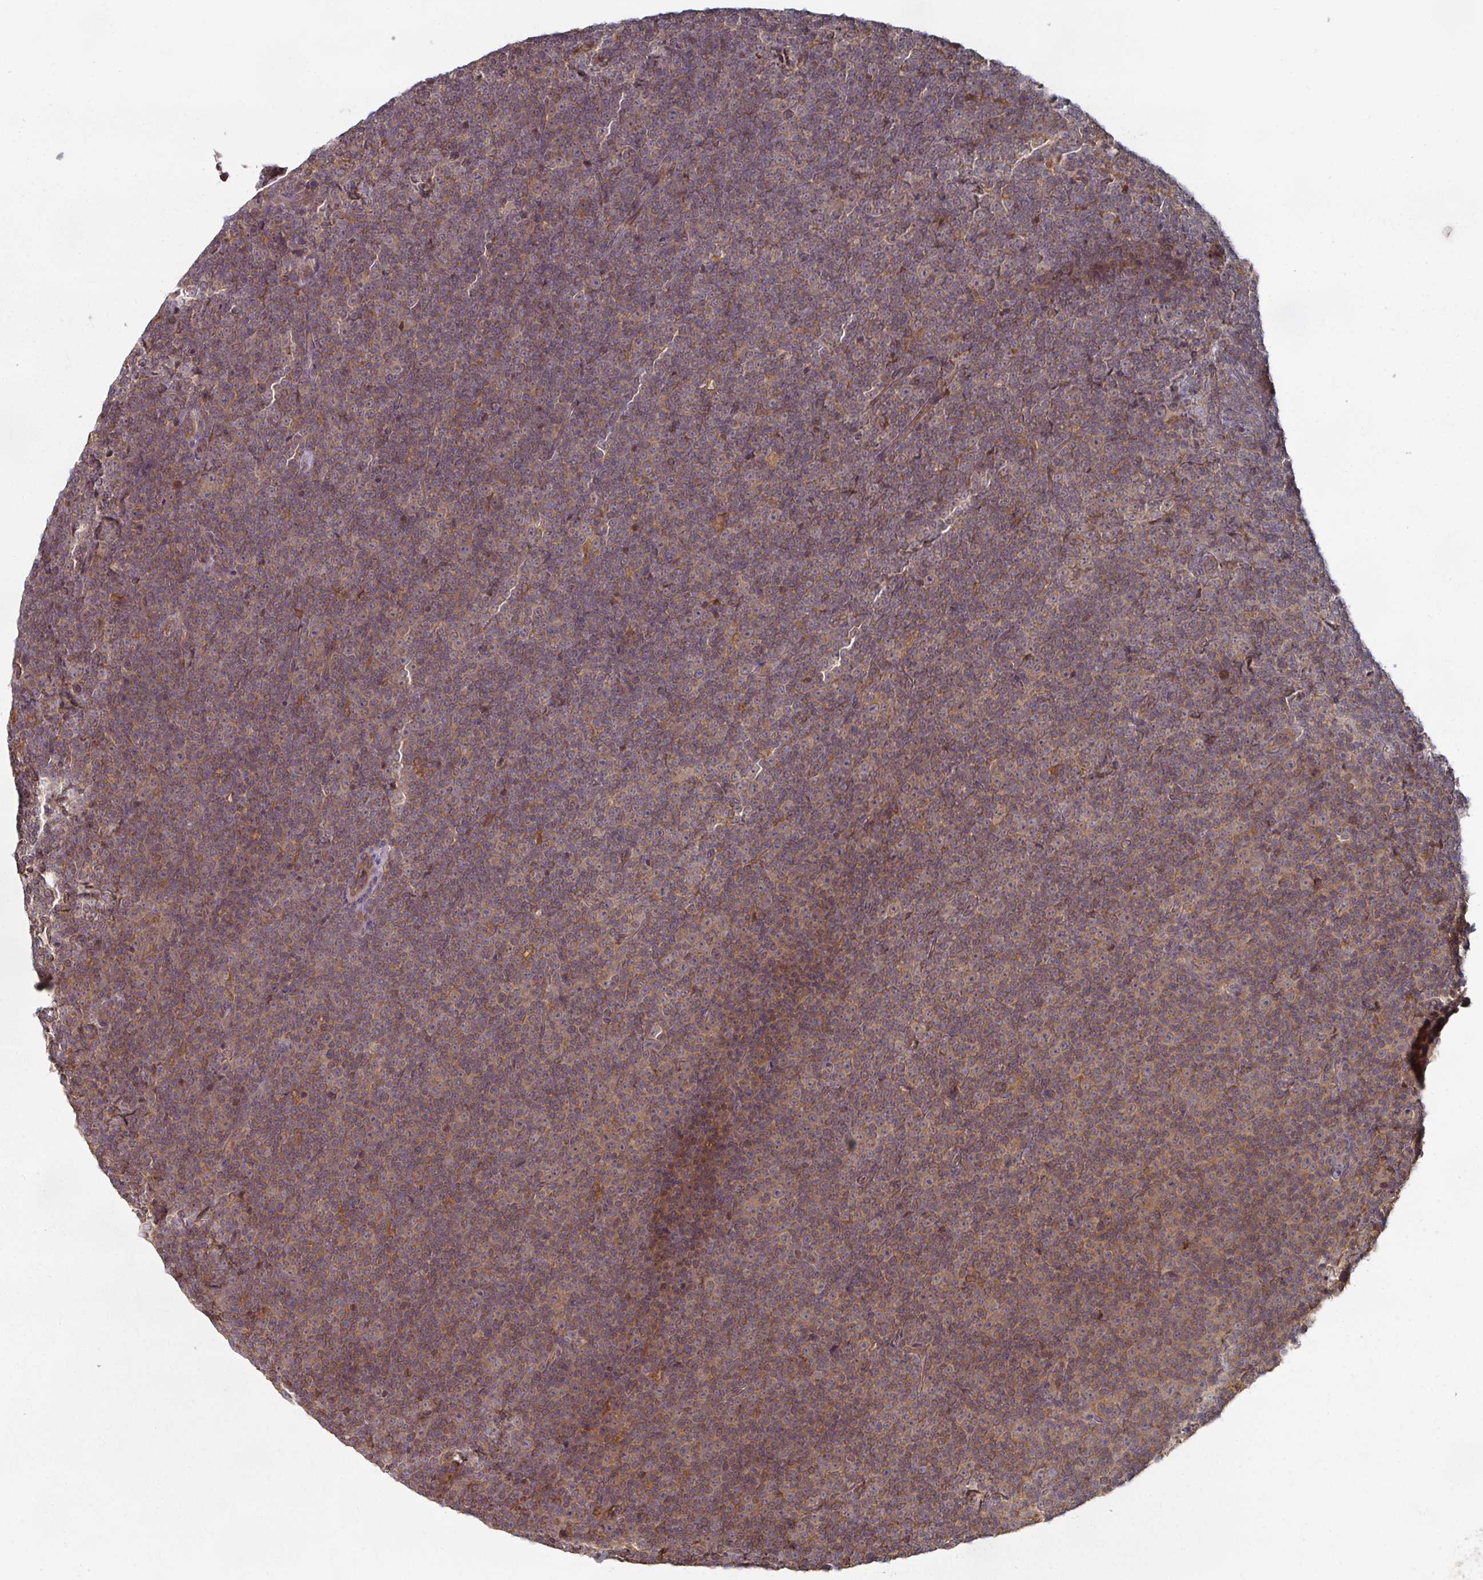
{"staining": {"intensity": "weak", "quantity": "25%-75%", "location": "cytoplasmic/membranous"}, "tissue": "lymphoma", "cell_type": "Tumor cells", "image_type": "cancer", "snomed": [{"axis": "morphology", "description": "Malignant lymphoma, non-Hodgkin's type, Low grade"}, {"axis": "topography", "description": "Lymph node"}], "caption": "Immunohistochemical staining of human low-grade malignant lymphoma, non-Hodgkin's type exhibits low levels of weak cytoplasmic/membranous protein staining in approximately 25%-75% of tumor cells.", "gene": "CEP95", "patient": {"sex": "female", "age": 67}}